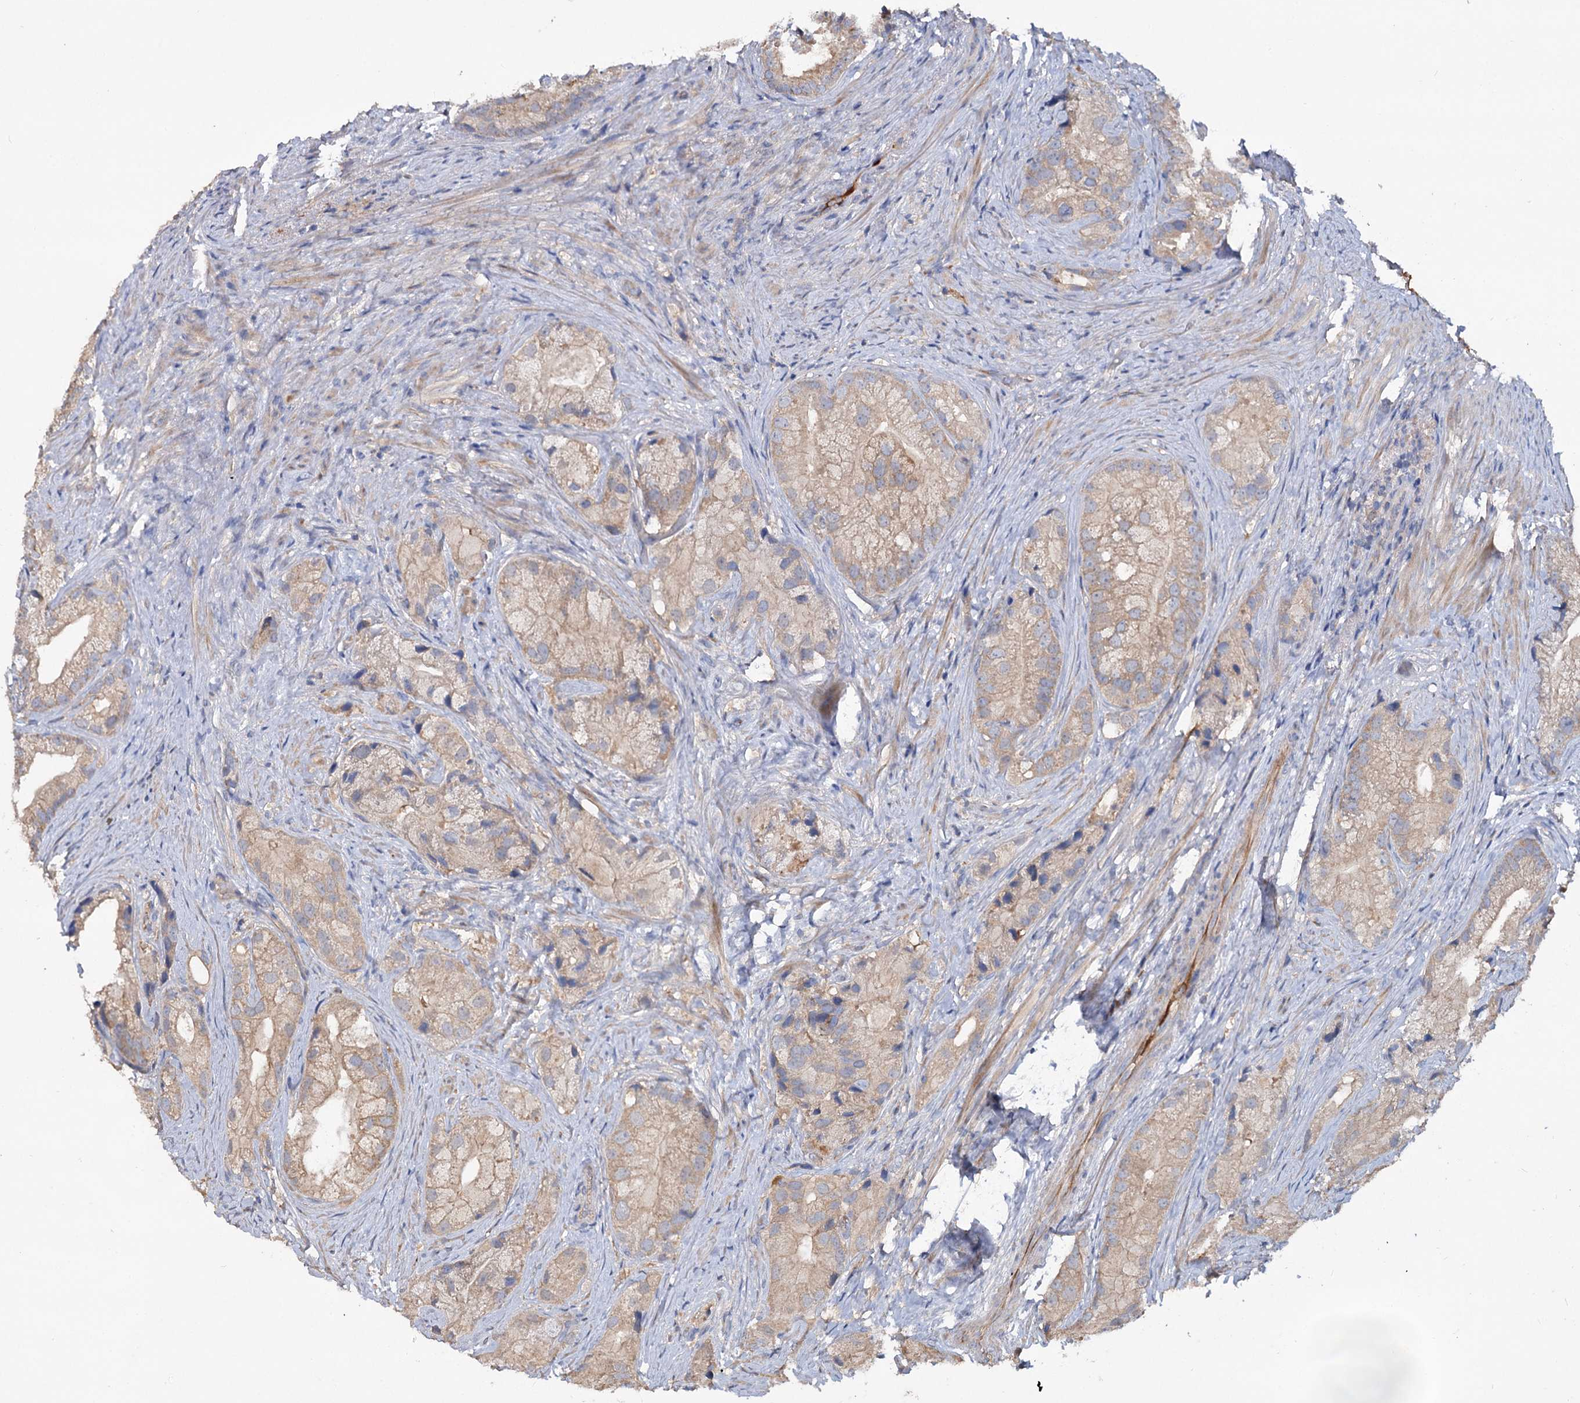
{"staining": {"intensity": "weak", "quantity": ">75%", "location": "cytoplasmic/membranous"}, "tissue": "prostate cancer", "cell_type": "Tumor cells", "image_type": "cancer", "snomed": [{"axis": "morphology", "description": "Adenocarcinoma, Low grade"}, {"axis": "topography", "description": "Prostate"}], "caption": "An IHC image of neoplastic tissue is shown. Protein staining in brown highlights weak cytoplasmic/membranous positivity in prostate cancer within tumor cells.", "gene": "ACY3", "patient": {"sex": "male", "age": 71}}